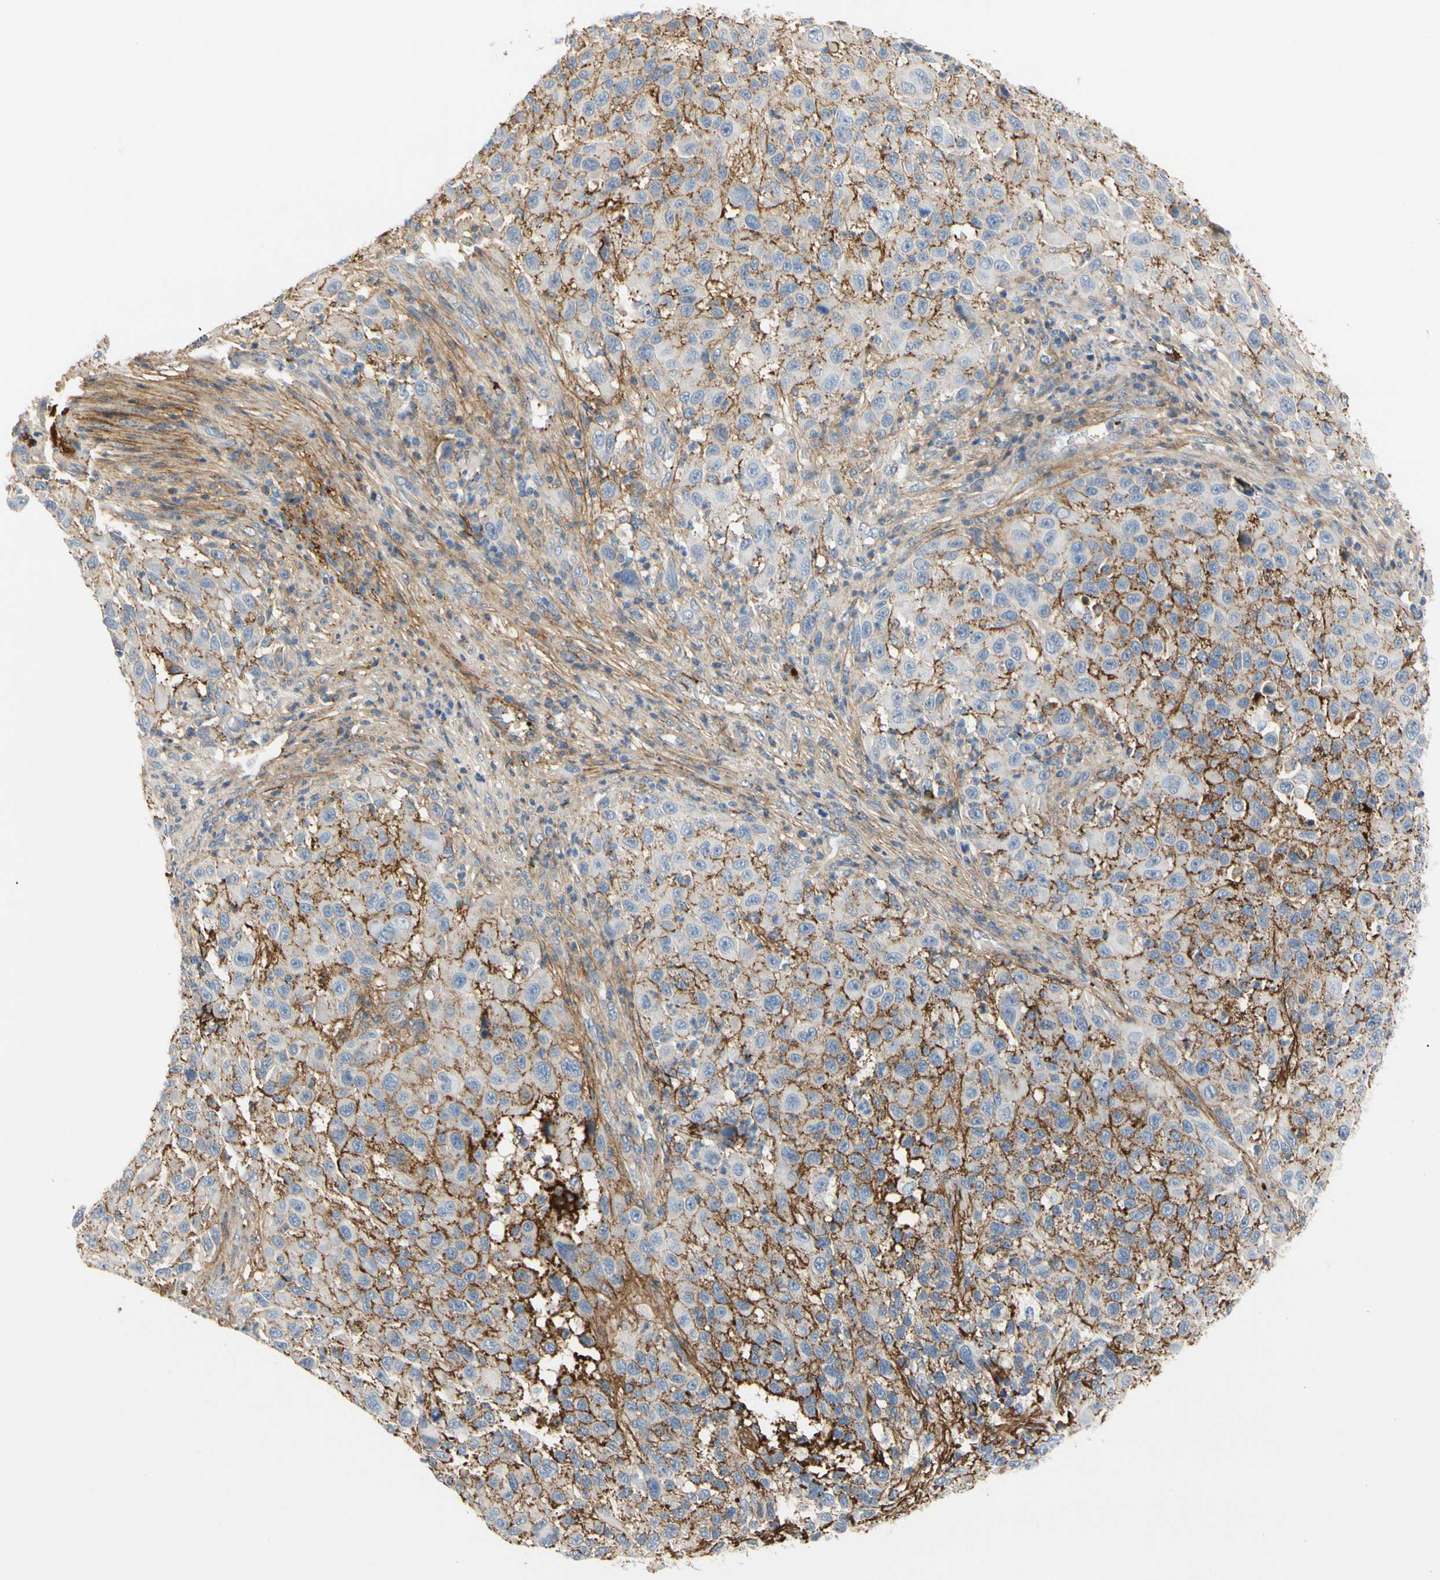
{"staining": {"intensity": "weak", "quantity": "25%-75%", "location": "cytoplasmic/membranous"}, "tissue": "melanoma", "cell_type": "Tumor cells", "image_type": "cancer", "snomed": [{"axis": "morphology", "description": "Malignant melanoma, Metastatic site"}, {"axis": "topography", "description": "Lymph node"}], "caption": "Tumor cells reveal low levels of weak cytoplasmic/membranous expression in approximately 25%-75% of cells in human melanoma.", "gene": "FGB", "patient": {"sex": "male", "age": 61}}